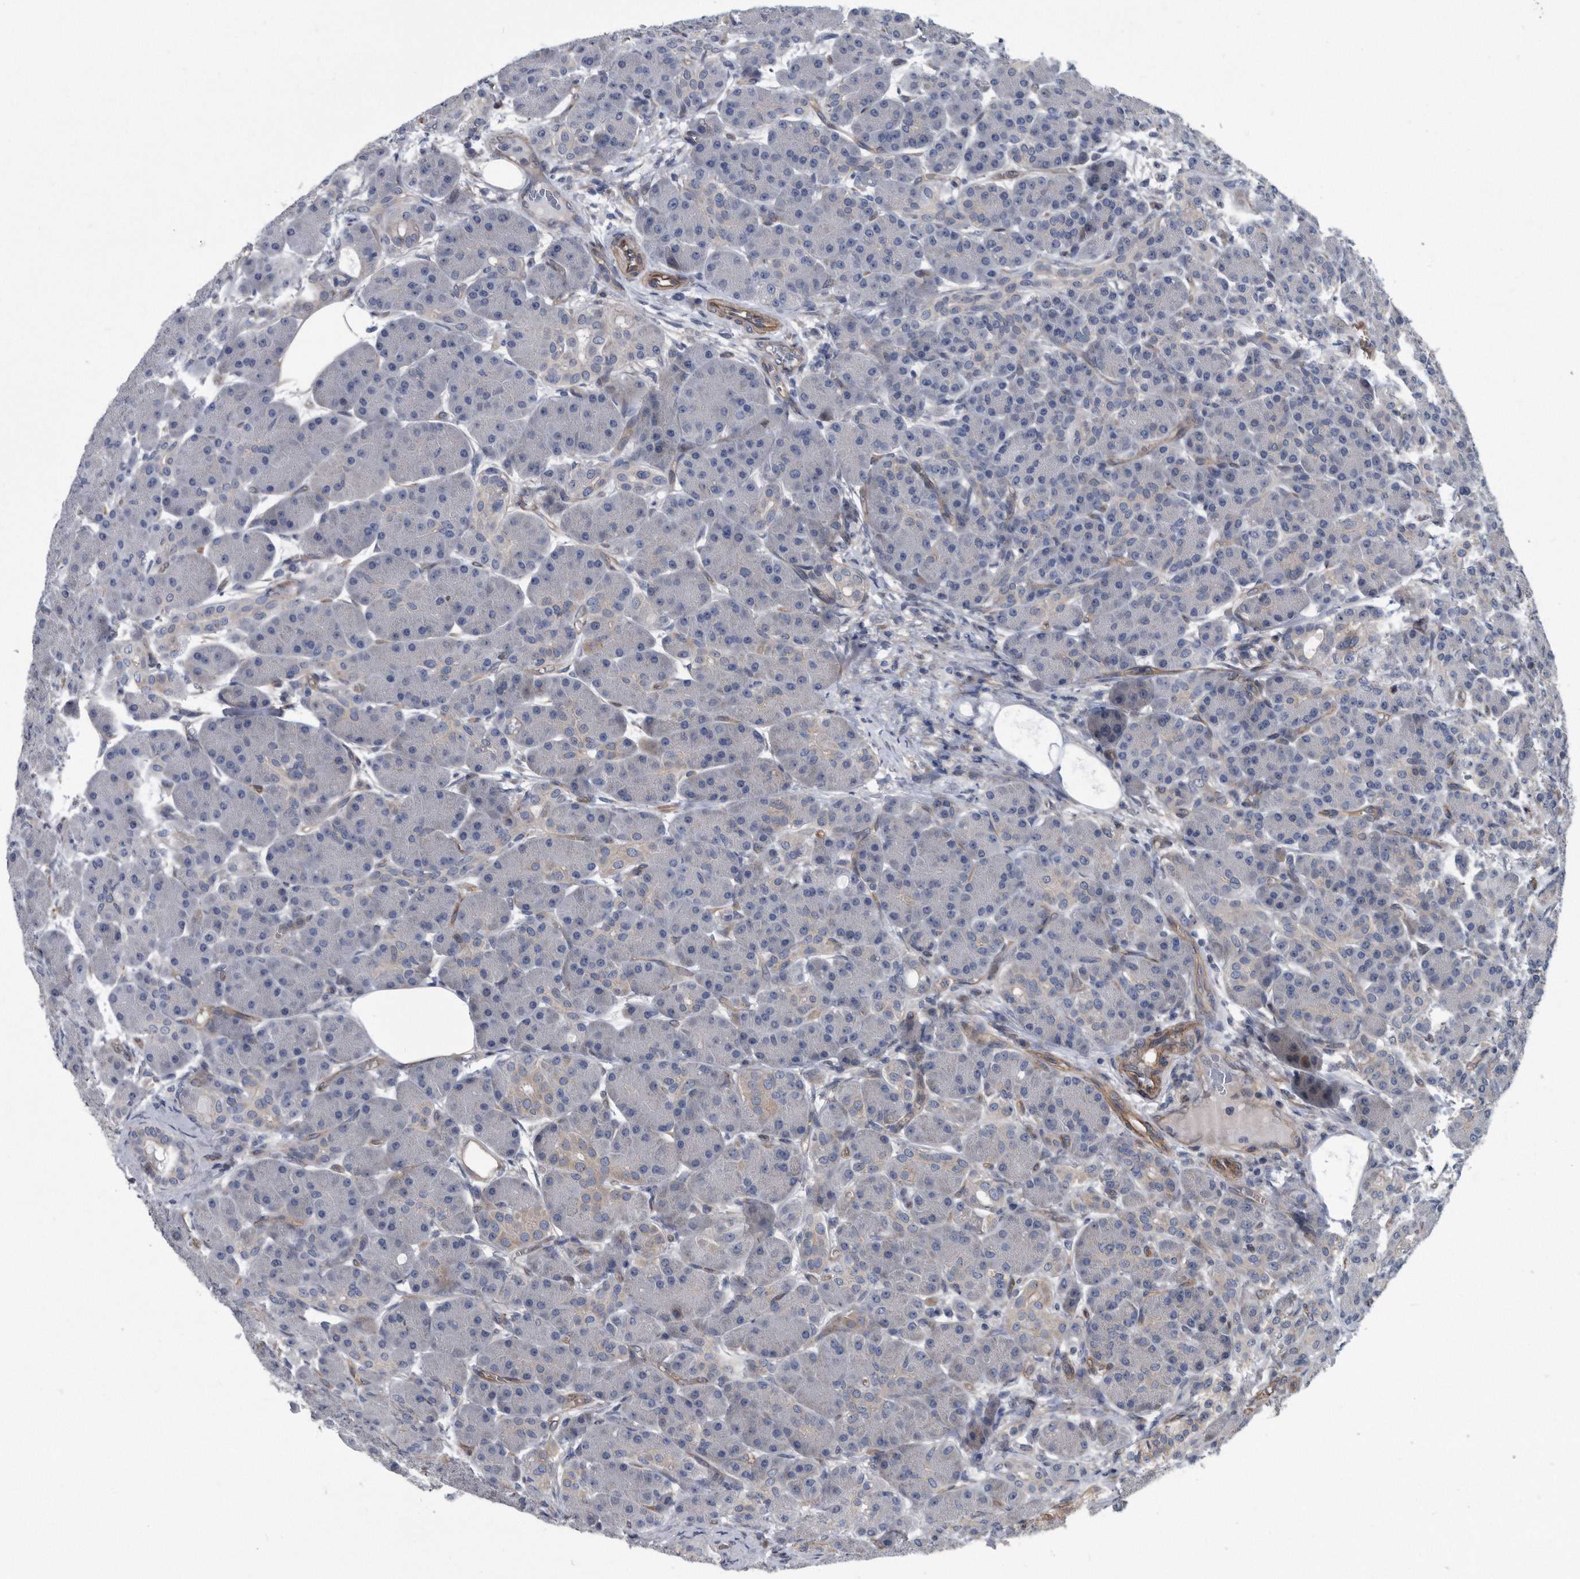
{"staining": {"intensity": "strong", "quantity": "<25%", "location": "cytoplasmic/membranous"}, "tissue": "pancreas", "cell_type": "Exocrine glandular cells", "image_type": "normal", "snomed": [{"axis": "morphology", "description": "Normal tissue, NOS"}, {"axis": "topography", "description": "Pancreas"}], "caption": "This micrograph exhibits unremarkable pancreas stained with immunohistochemistry (IHC) to label a protein in brown. The cytoplasmic/membranous of exocrine glandular cells show strong positivity for the protein. Nuclei are counter-stained blue.", "gene": "ARMCX1", "patient": {"sex": "male", "age": 63}}